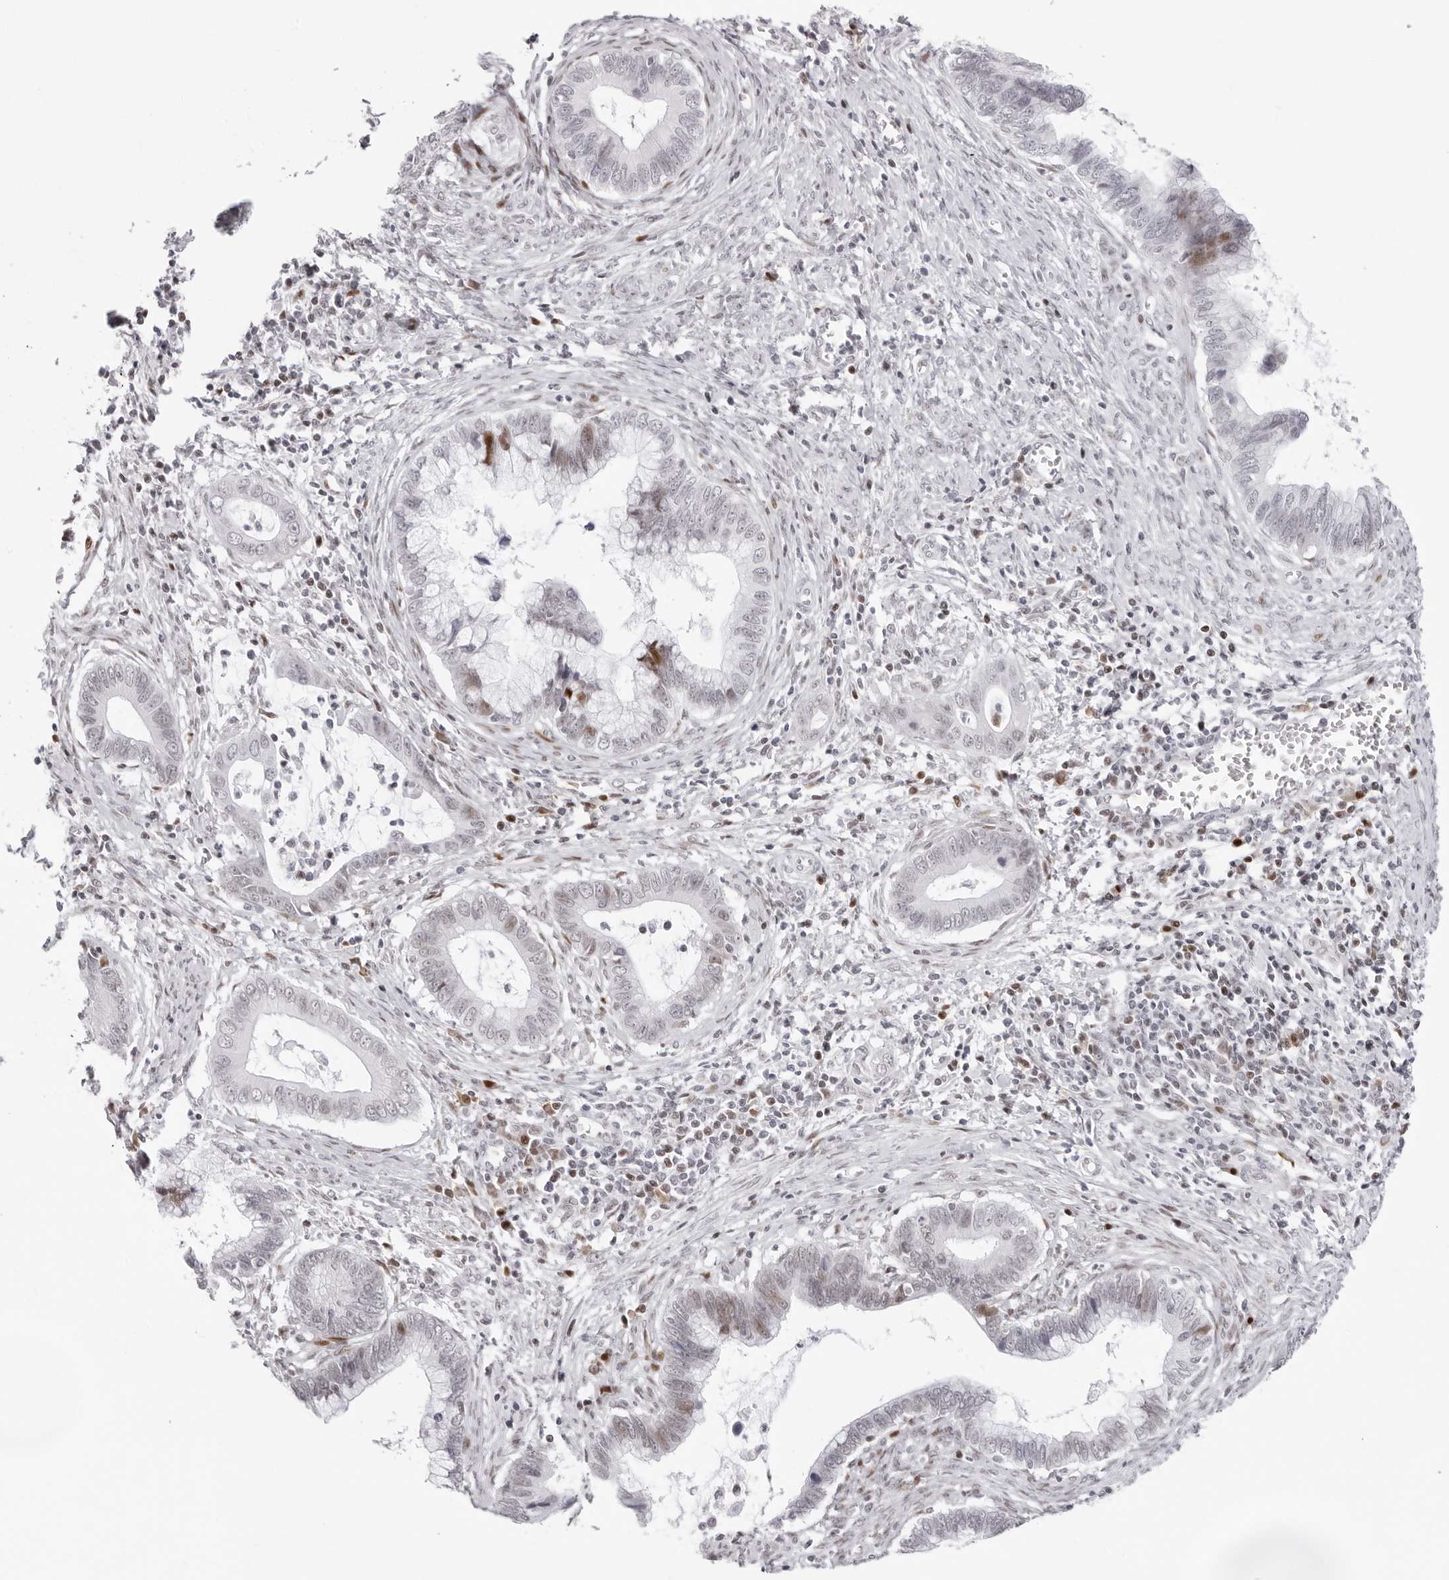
{"staining": {"intensity": "weak", "quantity": "<25%", "location": "nuclear"}, "tissue": "cervical cancer", "cell_type": "Tumor cells", "image_type": "cancer", "snomed": [{"axis": "morphology", "description": "Adenocarcinoma, NOS"}, {"axis": "topography", "description": "Cervix"}], "caption": "Tumor cells show no significant protein expression in cervical cancer (adenocarcinoma).", "gene": "NTPCR", "patient": {"sex": "female", "age": 44}}